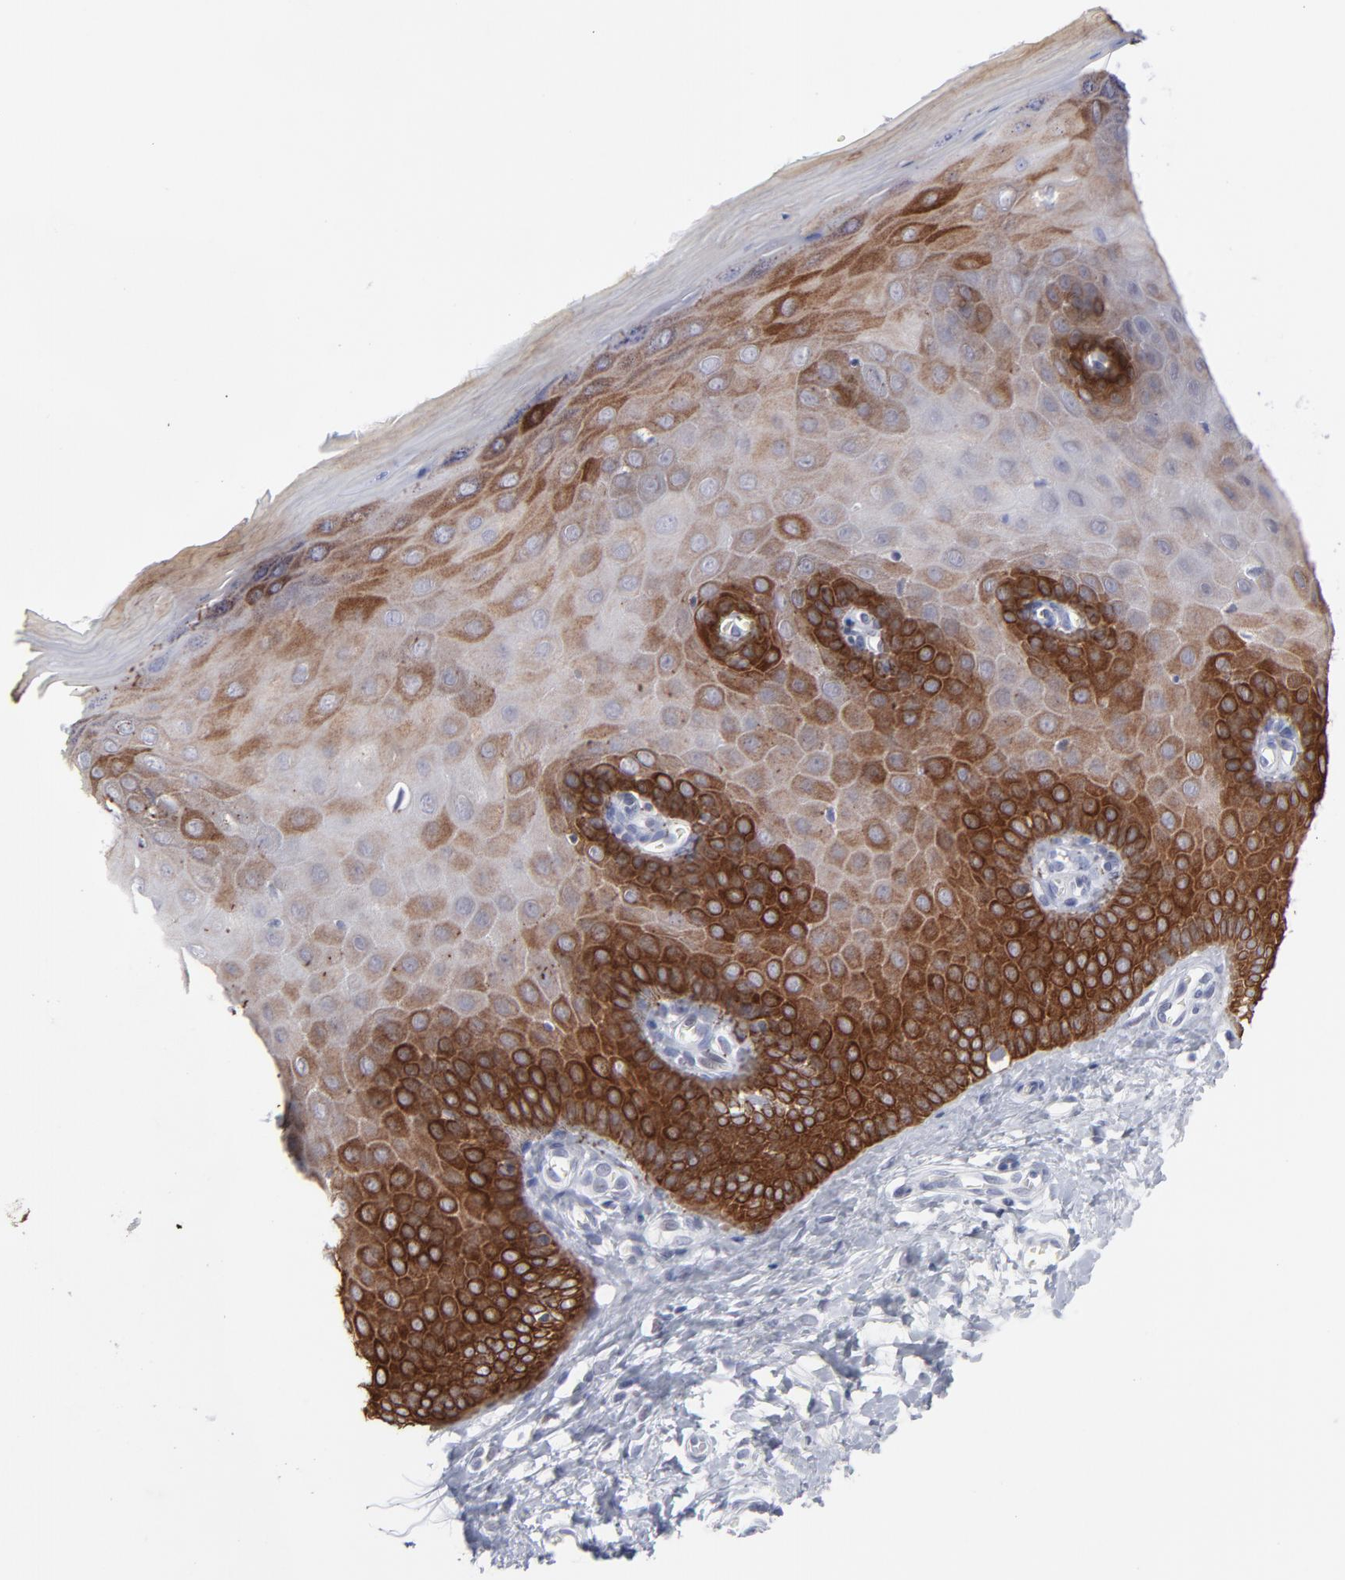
{"staining": {"intensity": "negative", "quantity": "none", "location": "none"}, "tissue": "cervix", "cell_type": "Glandular cells", "image_type": "normal", "snomed": [{"axis": "morphology", "description": "Normal tissue, NOS"}, {"axis": "topography", "description": "Cervix"}], "caption": "DAB immunohistochemical staining of benign human cervix displays no significant positivity in glandular cells.", "gene": "CCR2", "patient": {"sex": "female", "age": 55}}